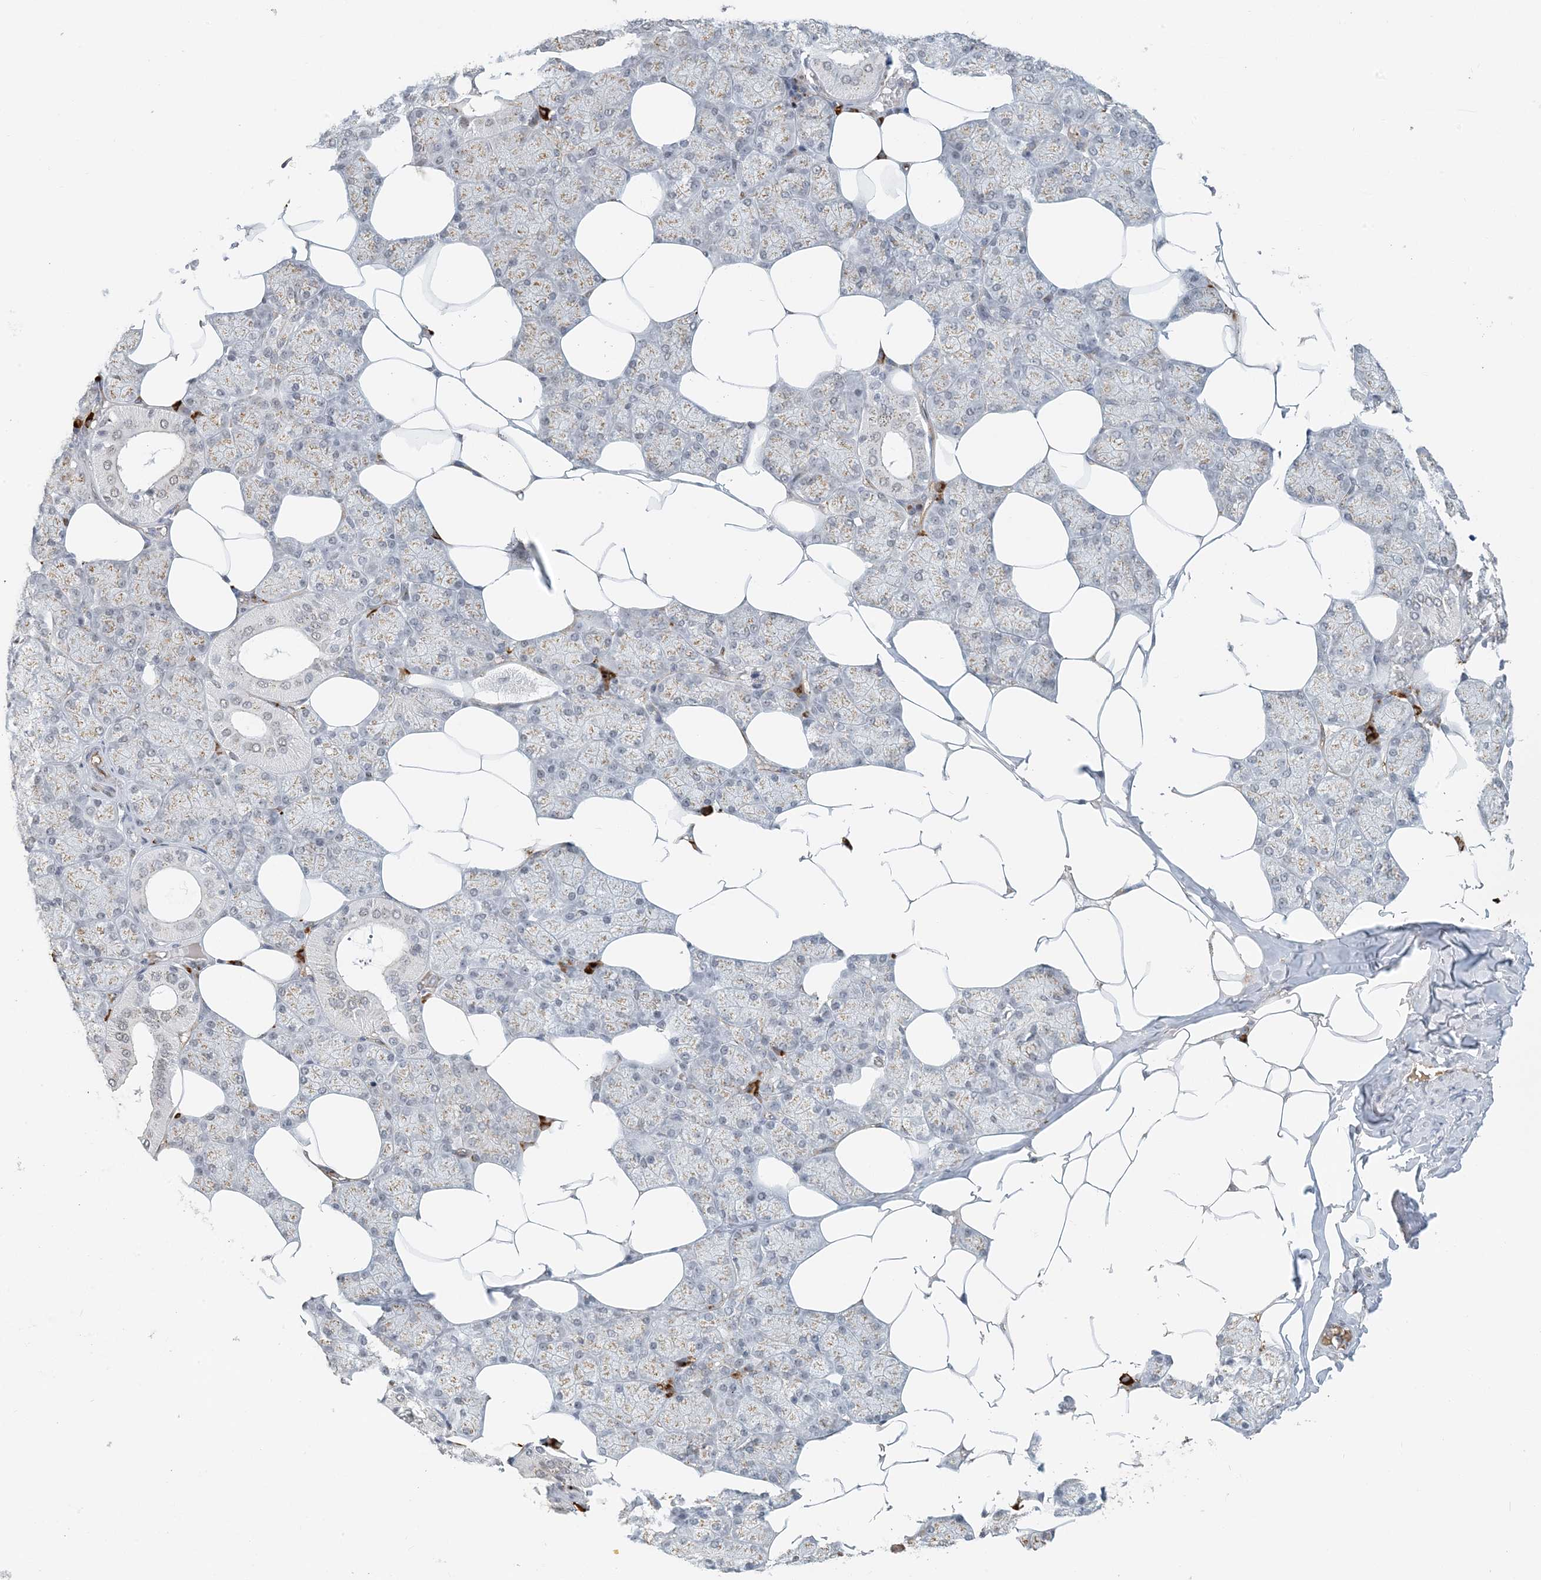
{"staining": {"intensity": "moderate", "quantity": "25%-75%", "location": "cytoplasmic/membranous"}, "tissue": "salivary gland", "cell_type": "Glandular cells", "image_type": "normal", "snomed": [{"axis": "morphology", "description": "Normal tissue, NOS"}, {"axis": "topography", "description": "Salivary gland"}], "caption": "IHC (DAB (3,3'-diaminobenzidine)) staining of unremarkable salivary gland exhibits moderate cytoplasmic/membranous protein positivity in approximately 25%-75% of glandular cells. IHC stains the protein of interest in brown and the nuclei are stained blue.", "gene": "ZCCHC4", "patient": {"sex": "male", "age": 62}}